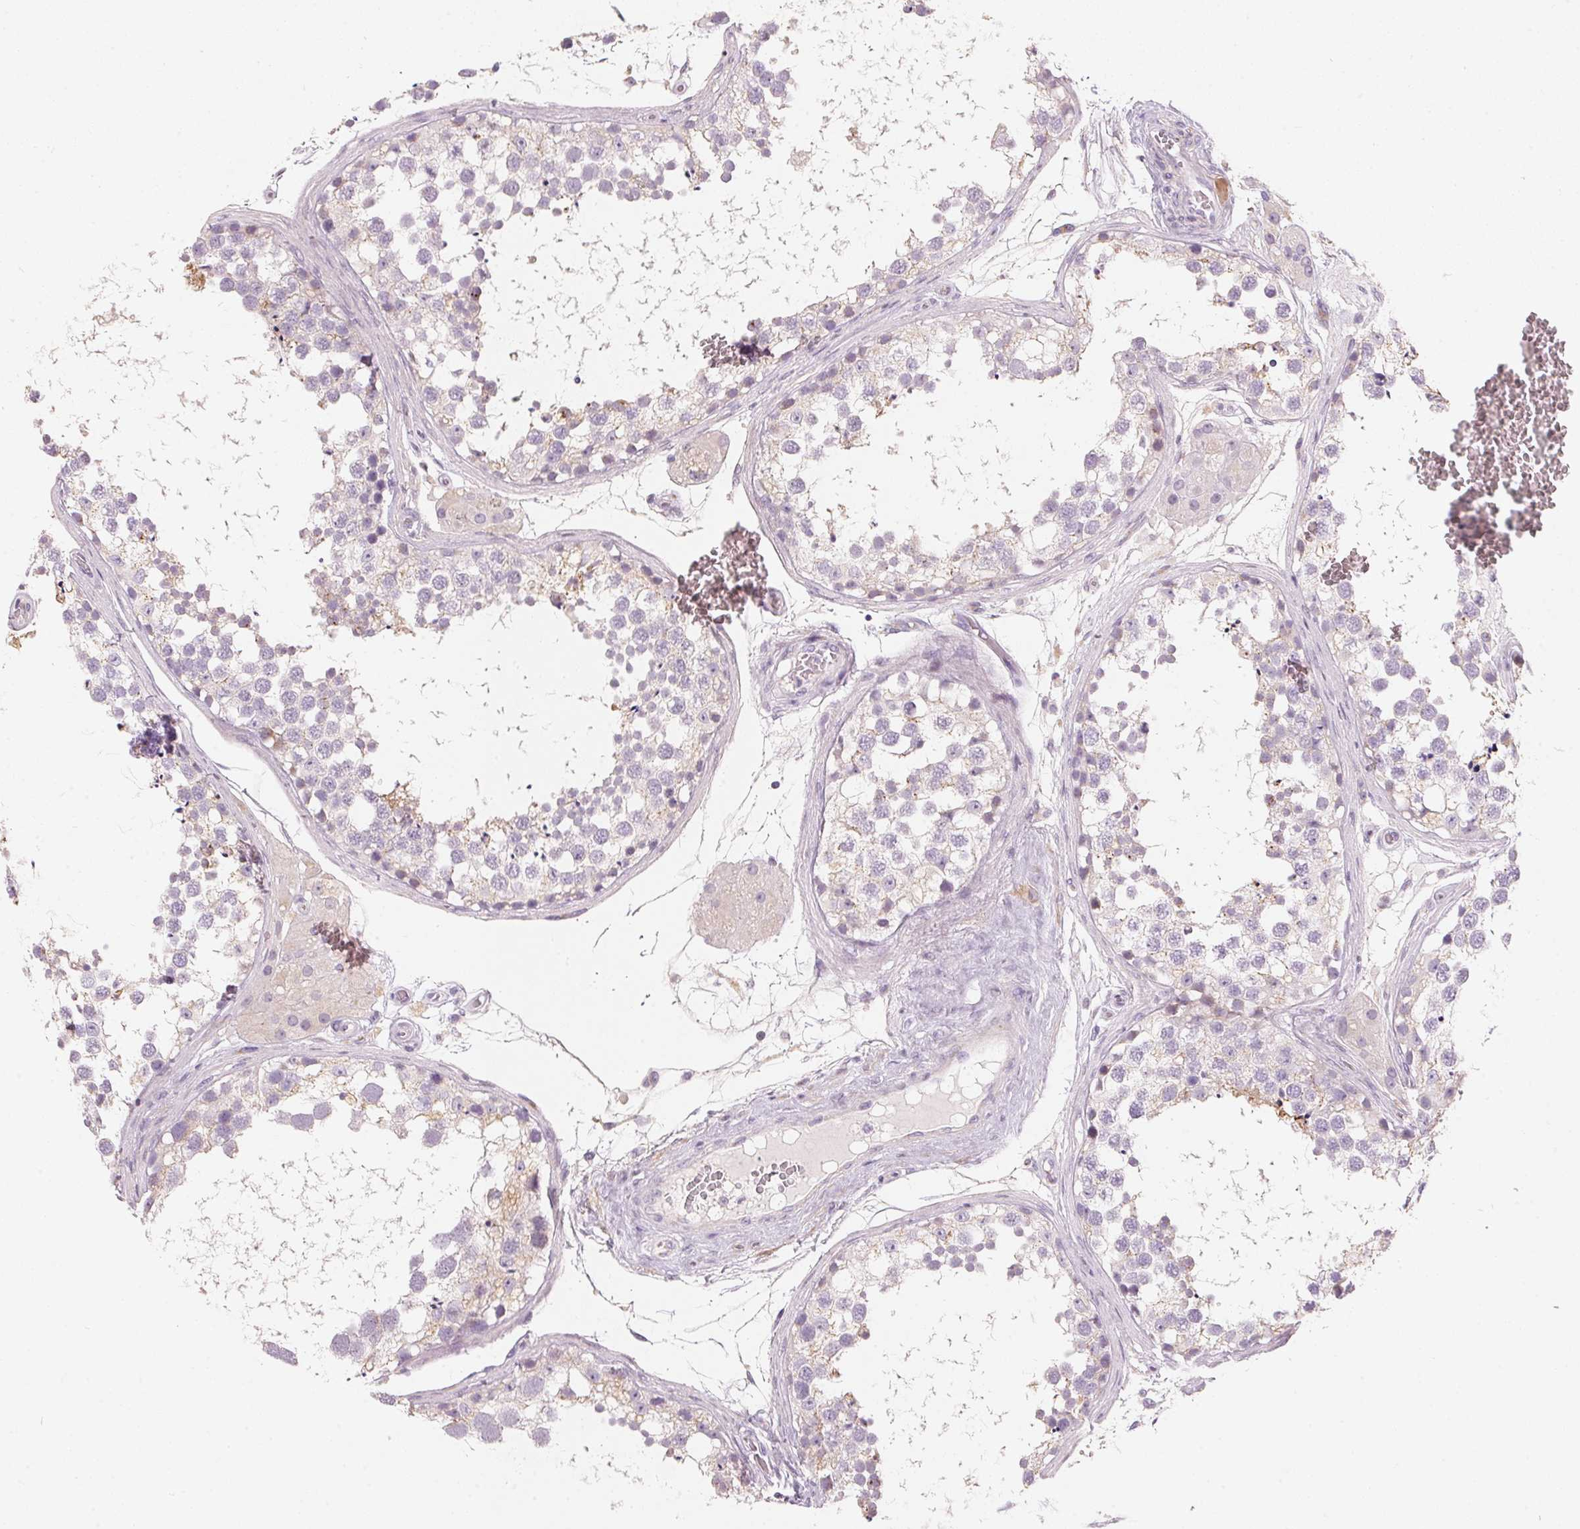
{"staining": {"intensity": "weak", "quantity": "<25%", "location": "cytoplasmic/membranous"}, "tissue": "testis", "cell_type": "Cells in seminiferous ducts", "image_type": "normal", "snomed": [{"axis": "morphology", "description": "Normal tissue, NOS"}, {"axis": "morphology", "description": "Seminoma, NOS"}, {"axis": "topography", "description": "Testis"}], "caption": "Histopathology image shows no significant protein staining in cells in seminiferous ducts of normal testis.", "gene": "DRAM2", "patient": {"sex": "male", "age": 65}}